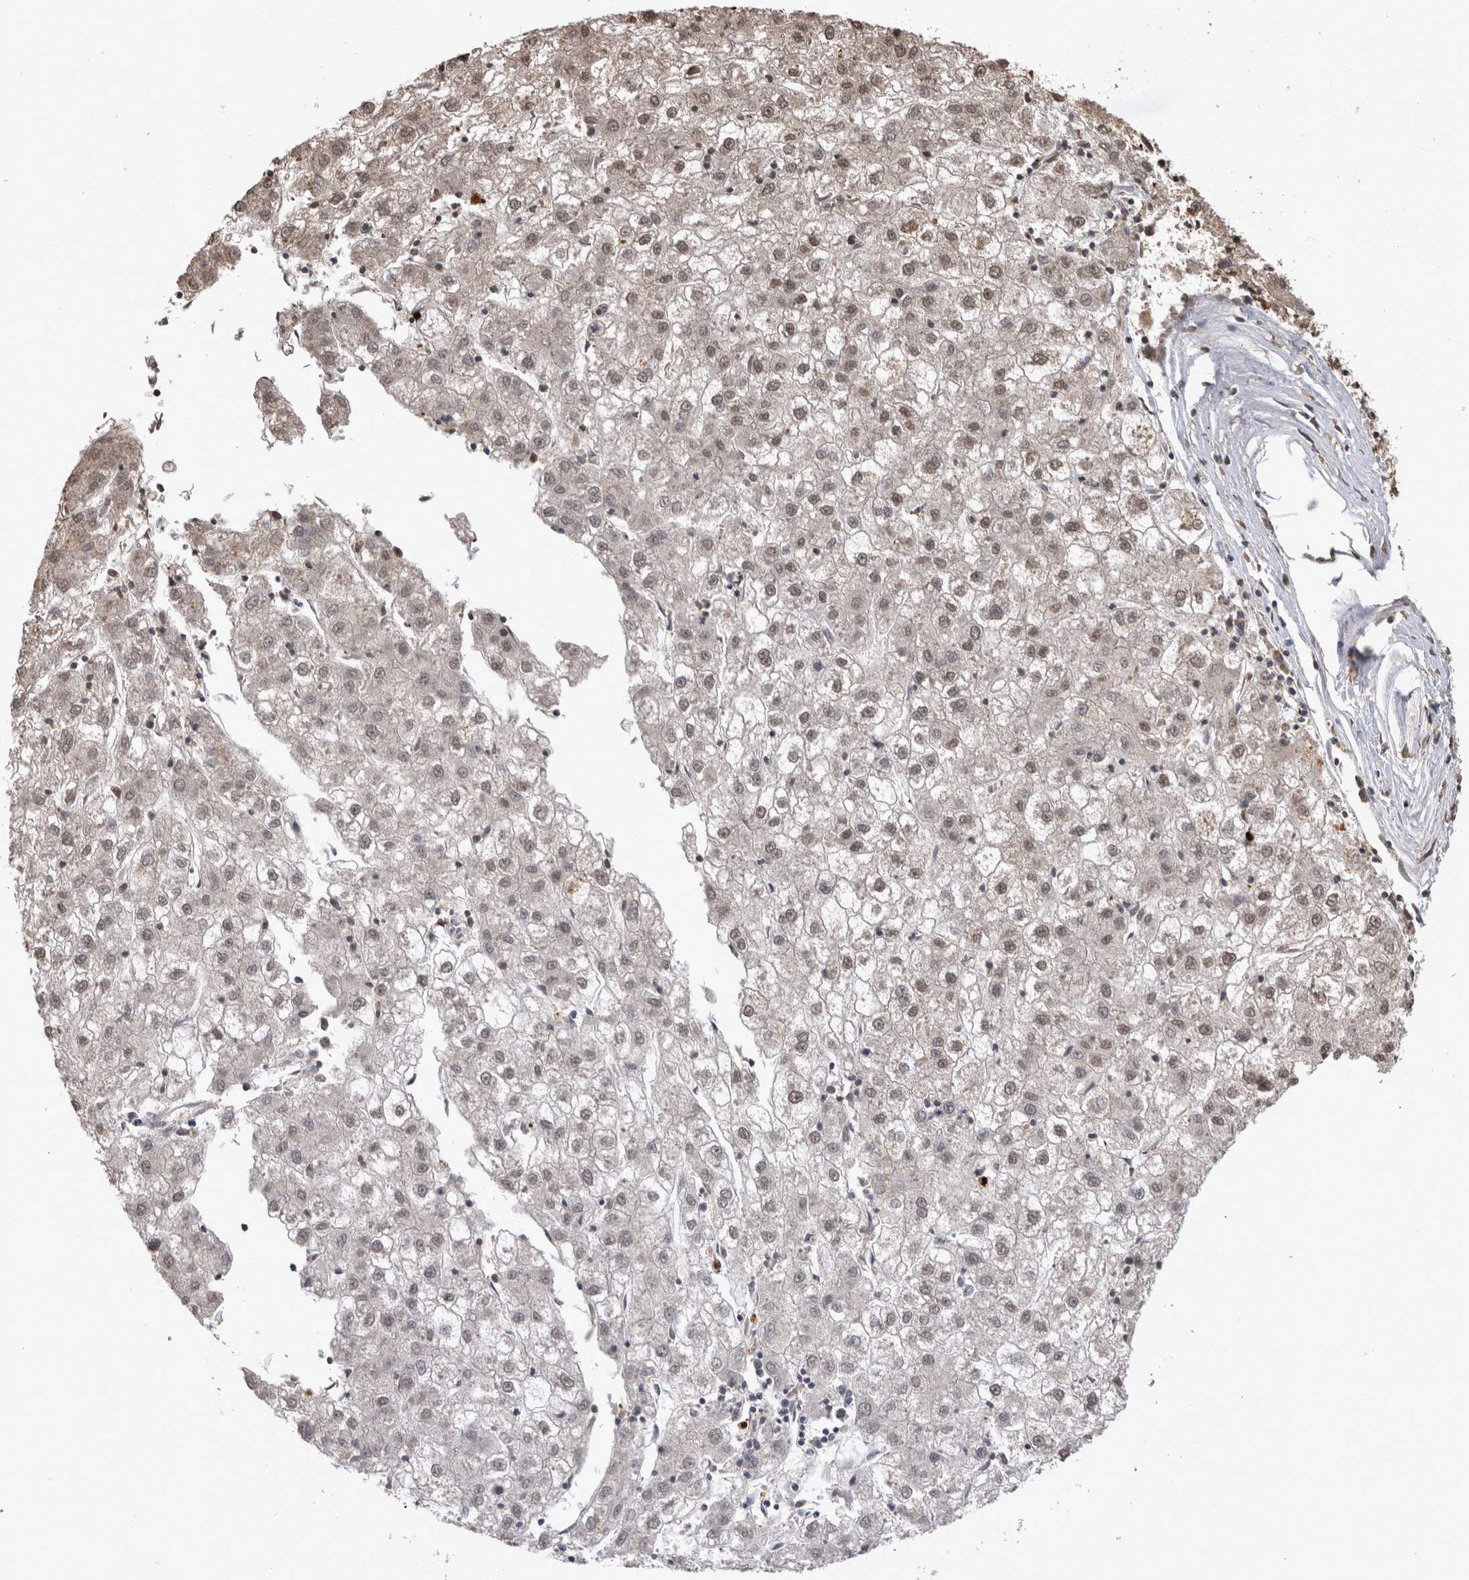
{"staining": {"intensity": "weak", "quantity": "25%-75%", "location": "nuclear"}, "tissue": "liver cancer", "cell_type": "Tumor cells", "image_type": "cancer", "snomed": [{"axis": "morphology", "description": "Carcinoma, Hepatocellular, NOS"}, {"axis": "topography", "description": "Liver"}], "caption": "Immunohistochemical staining of hepatocellular carcinoma (liver) exhibits low levels of weak nuclear positivity in approximately 25%-75% of tumor cells. The protein of interest is shown in brown color, while the nuclei are stained blue.", "gene": "PAK4", "patient": {"sex": "male", "age": 72}}